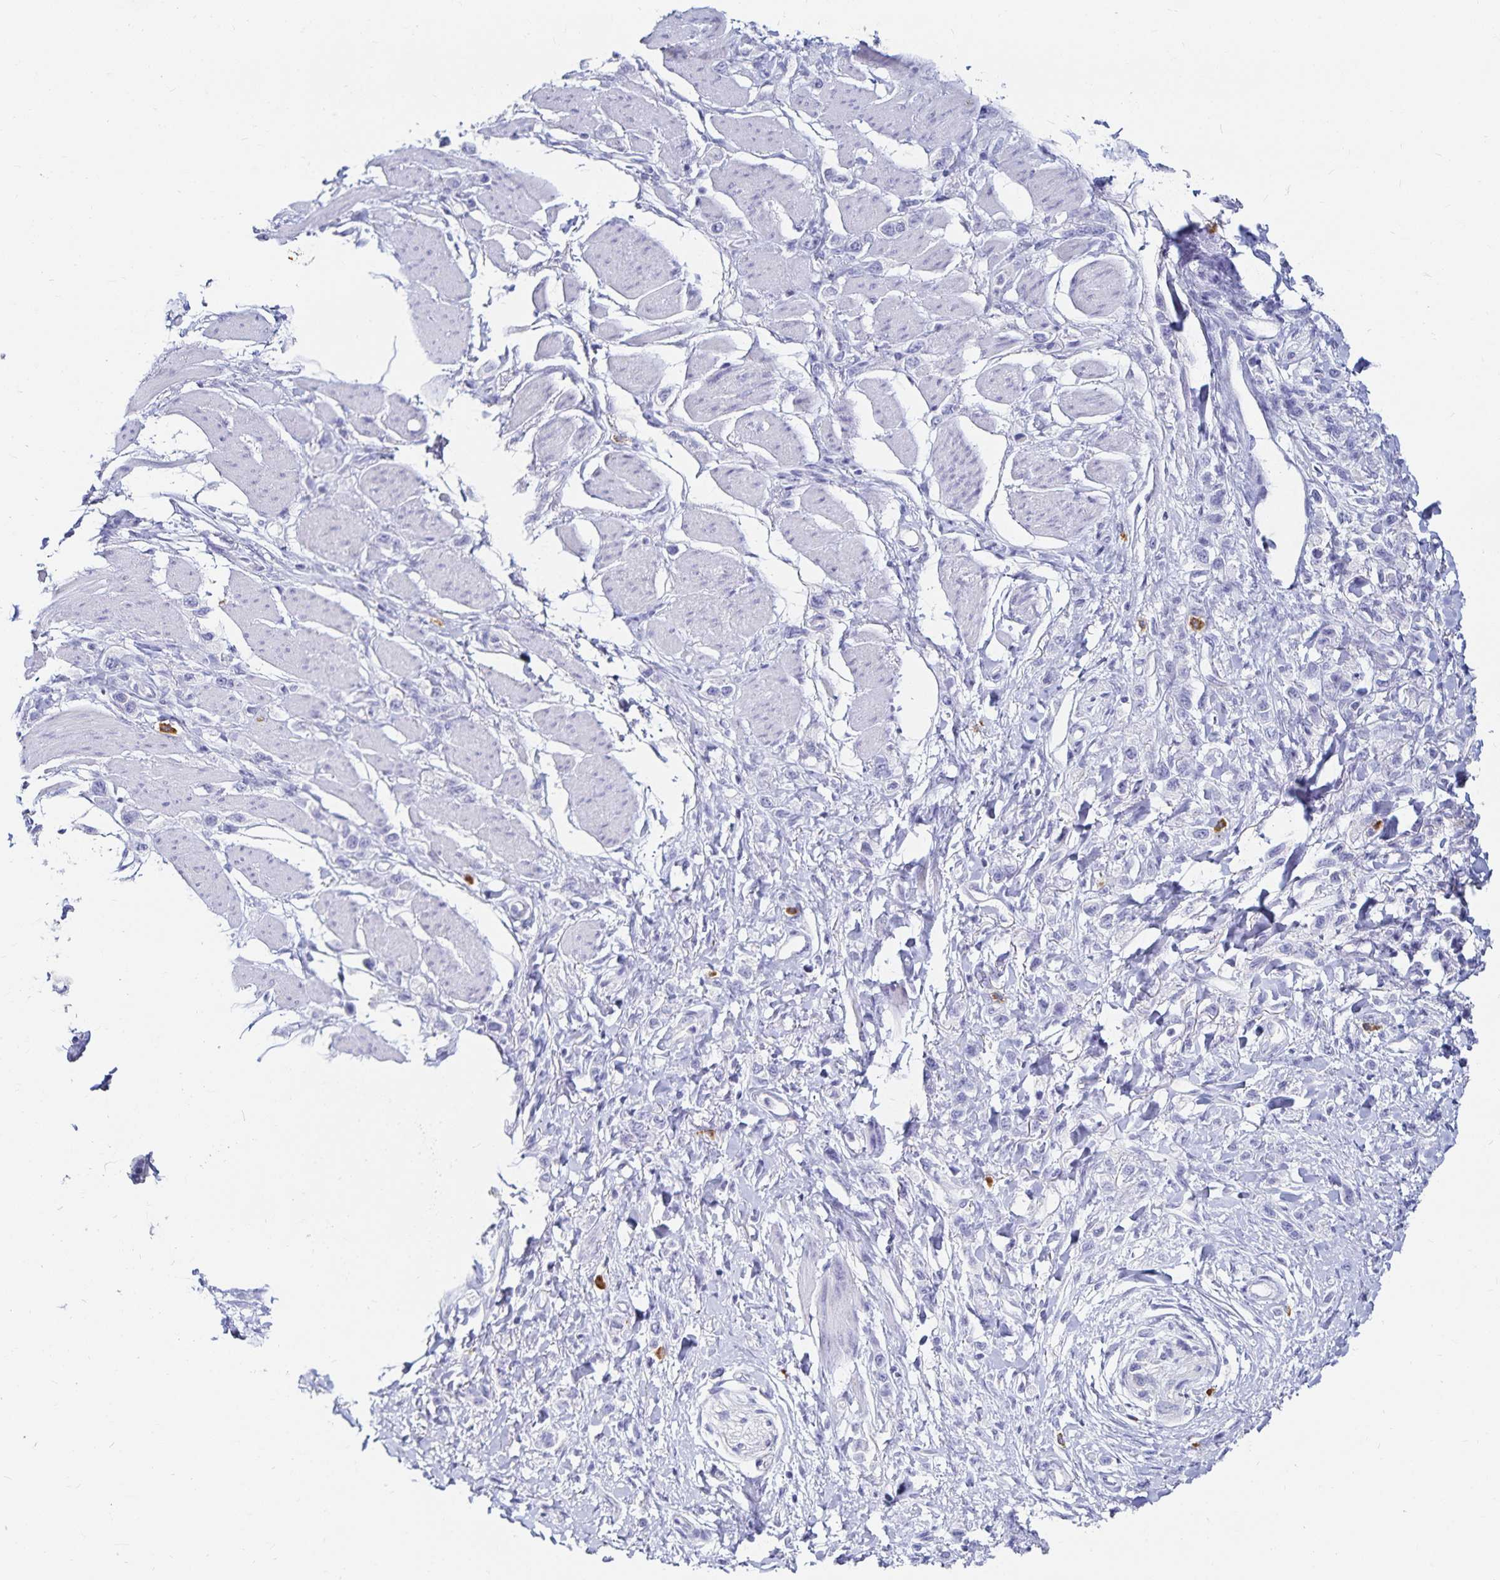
{"staining": {"intensity": "negative", "quantity": "none", "location": "none"}, "tissue": "stomach cancer", "cell_type": "Tumor cells", "image_type": "cancer", "snomed": [{"axis": "morphology", "description": "Adenocarcinoma, NOS"}, {"axis": "topography", "description": "Stomach"}], "caption": "High magnification brightfield microscopy of adenocarcinoma (stomach) stained with DAB (3,3'-diaminobenzidine) (brown) and counterstained with hematoxylin (blue): tumor cells show no significant staining. (DAB (3,3'-diaminobenzidine) immunohistochemistry visualized using brightfield microscopy, high magnification).", "gene": "TNIP1", "patient": {"sex": "female", "age": 65}}